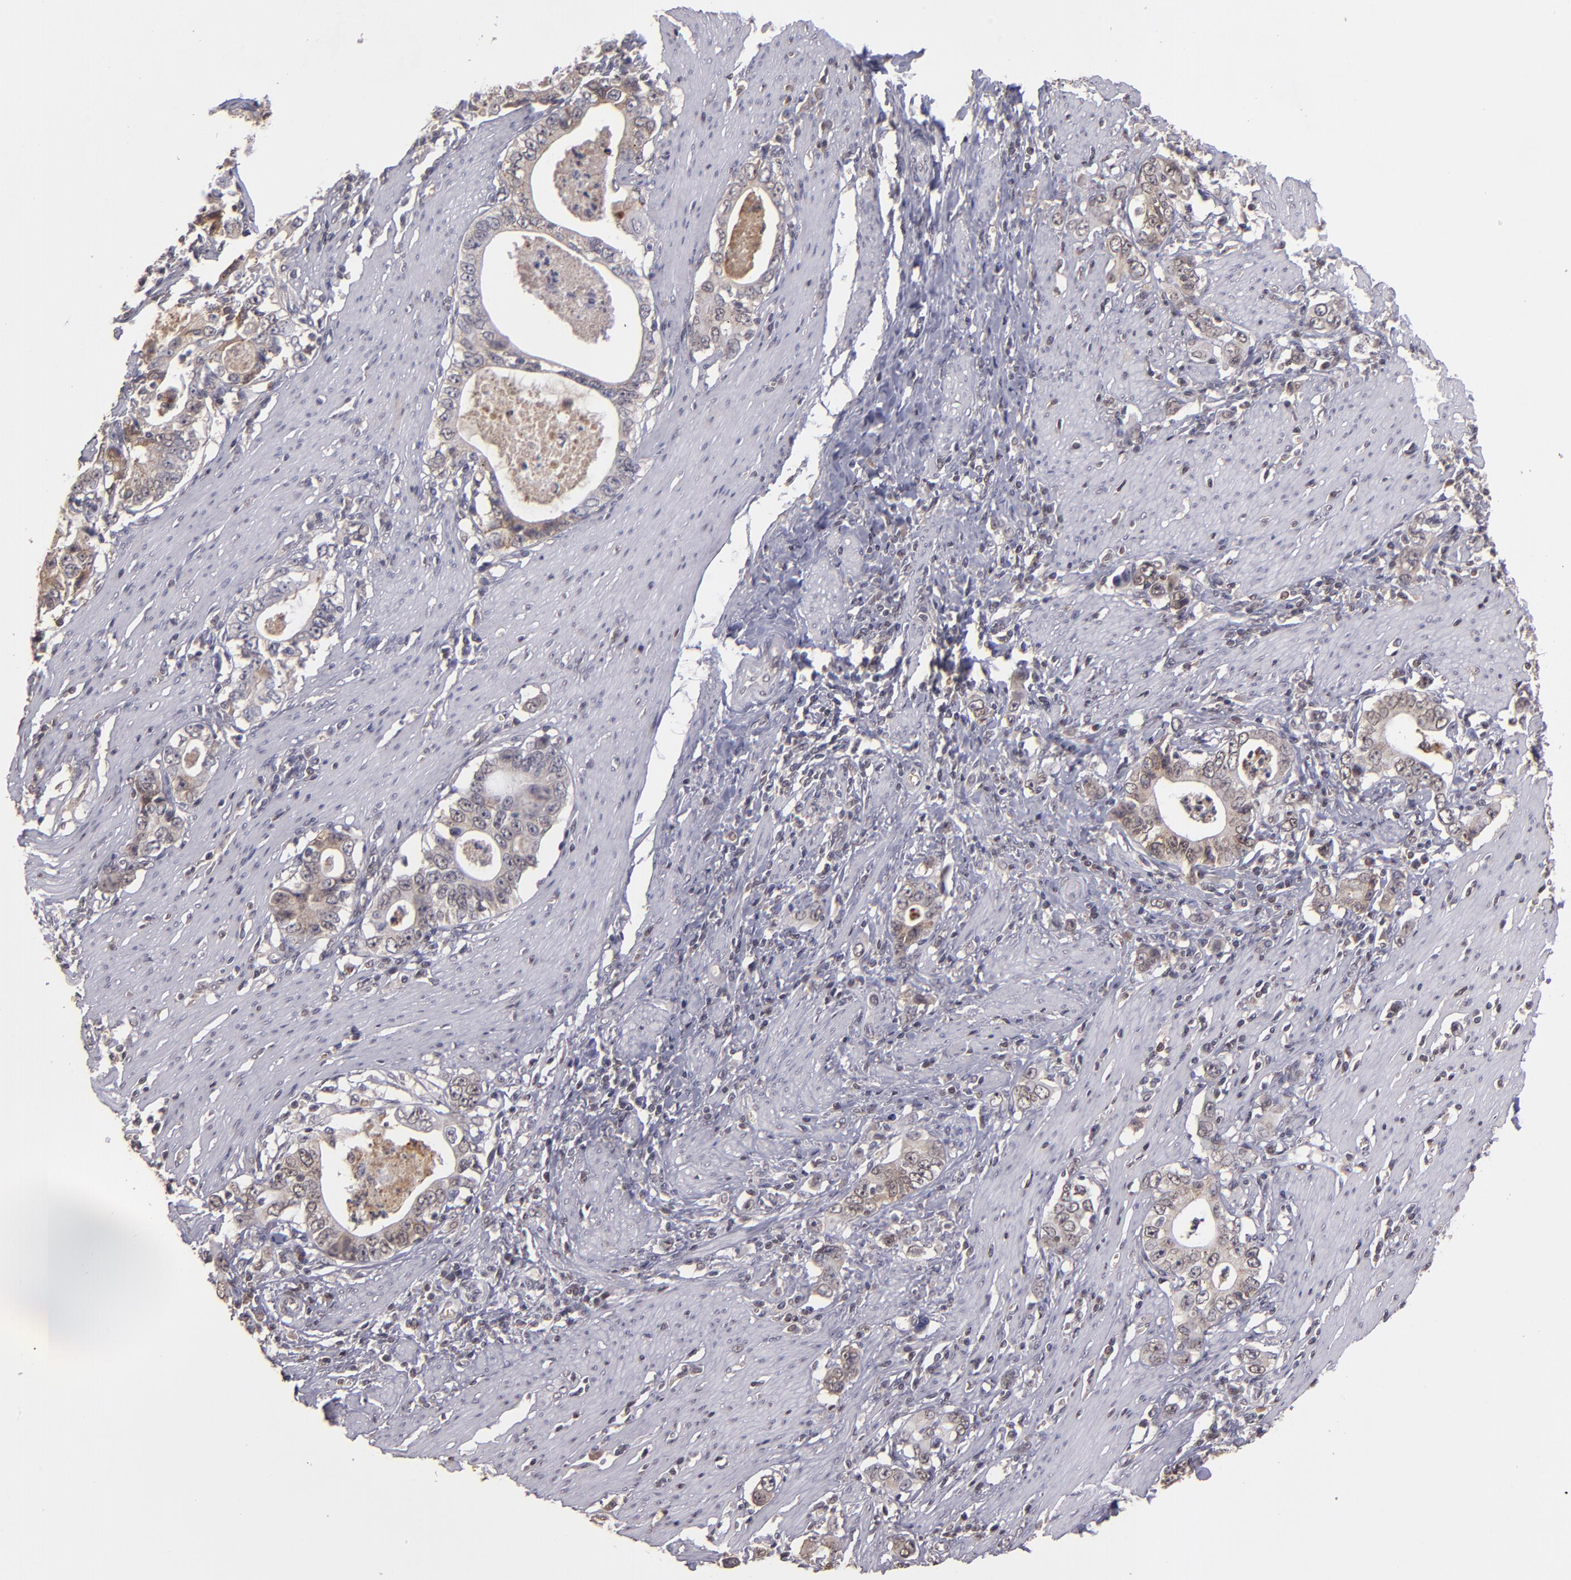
{"staining": {"intensity": "weak", "quantity": "25%-75%", "location": "cytoplasmic/membranous"}, "tissue": "stomach cancer", "cell_type": "Tumor cells", "image_type": "cancer", "snomed": [{"axis": "morphology", "description": "Adenocarcinoma, NOS"}, {"axis": "topography", "description": "Stomach, lower"}], "caption": "Protein positivity by immunohistochemistry demonstrates weak cytoplasmic/membranous staining in approximately 25%-75% of tumor cells in stomach cancer.", "gene": "SERPINC1", "patient": {"sex": "female", "age": 72}}